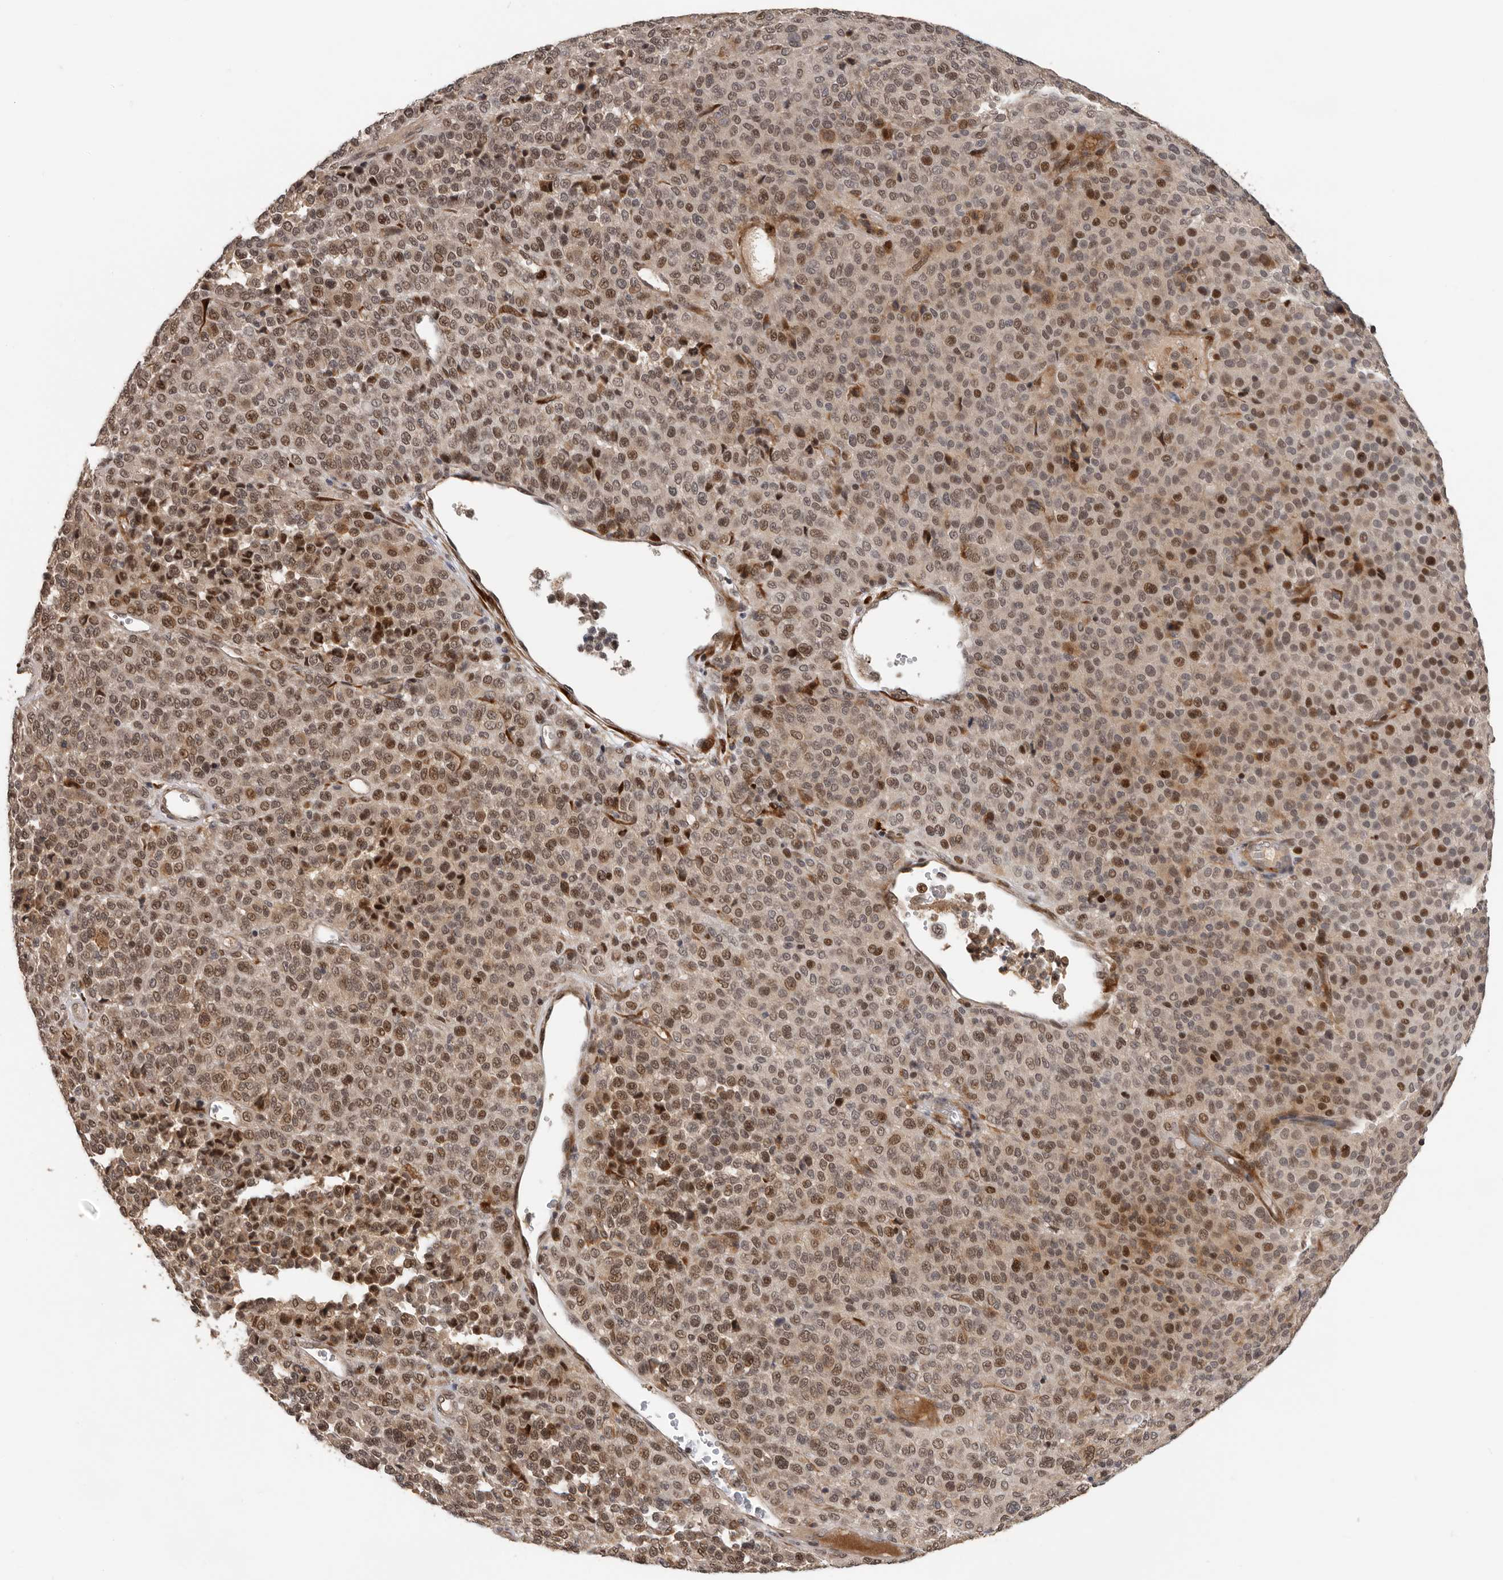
{"staining": {"intensity": "moderate", "quantity": ">75%", "location": "nuclear"}, "tissue": "melanoma", "cell_type": "Tumor cells", "image_type": "cancer", "snomed": [{"axis": "morphology", "description": "Malignant melanoma, Metastatic site"}, {"axis": "topography", "description": "Pancreas"}], "caption": "Moderate nuclear protein positivity is seen in approximately >75% of tumor cells in melanoma.", "gene": "HENMT1", "patient": {"sex": "female", "age": 30}}